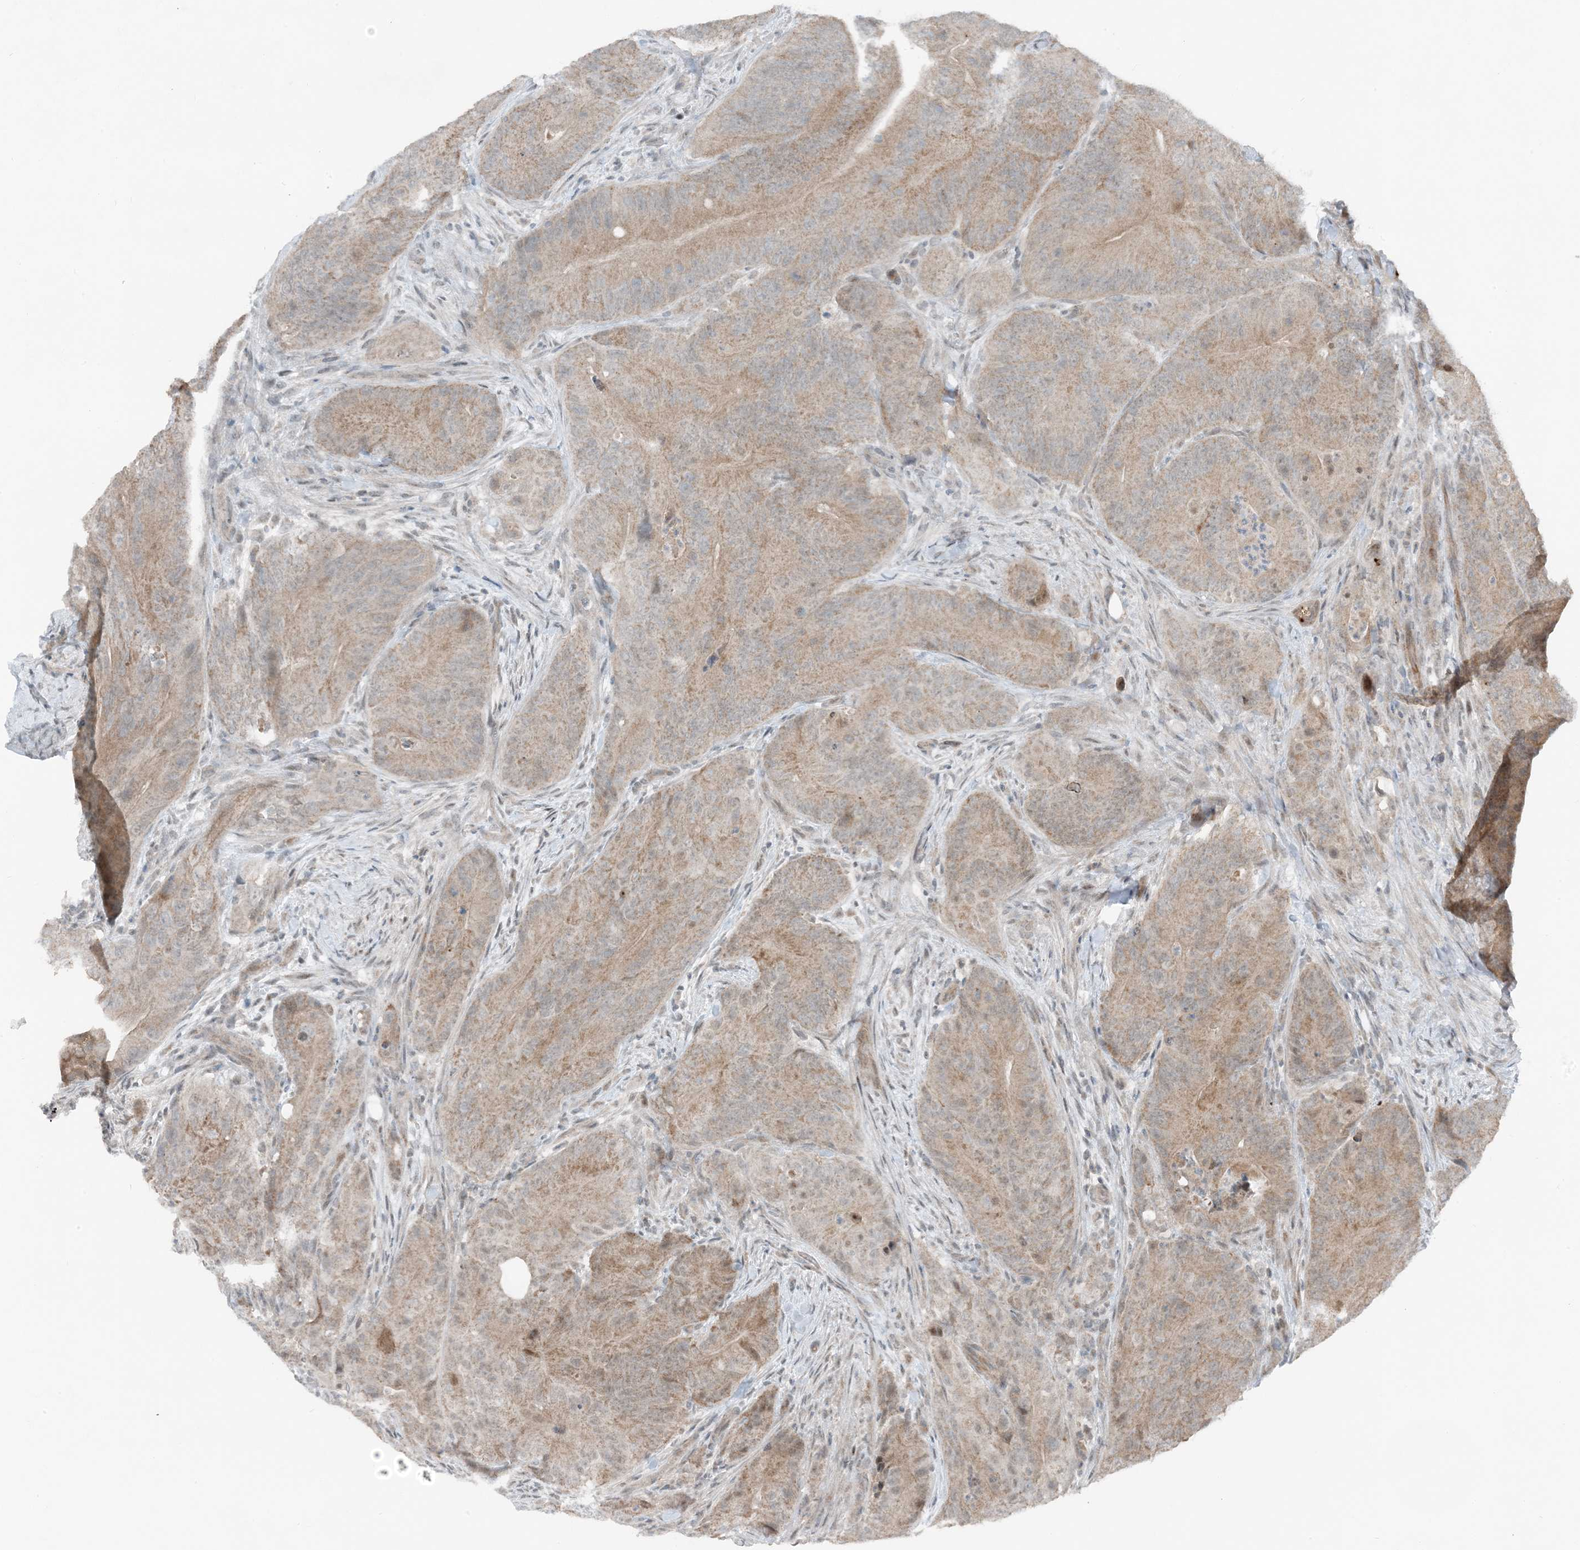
{"staining": {"intensity": "moderate", "quantity": ">75%", "location": "cytoplasmic/membranous"}, "tissue": "colorectal cancer", "cell_type": "Tumor cells", "image_type": "cancer", "snomed": [{"axis": "morphology", "description": "Normal tissue, NOS"}, {"axis": "topography", "description": "Colon"}], "caption": "Moderate cytoplasmic/membranous staining for a protein is appreciated in about >75% of tumor cells of colorectal cancer using immunohistochemistry (IHC).", "gene": "MITD1", "patient": {"sex": "female", "age": 82}}